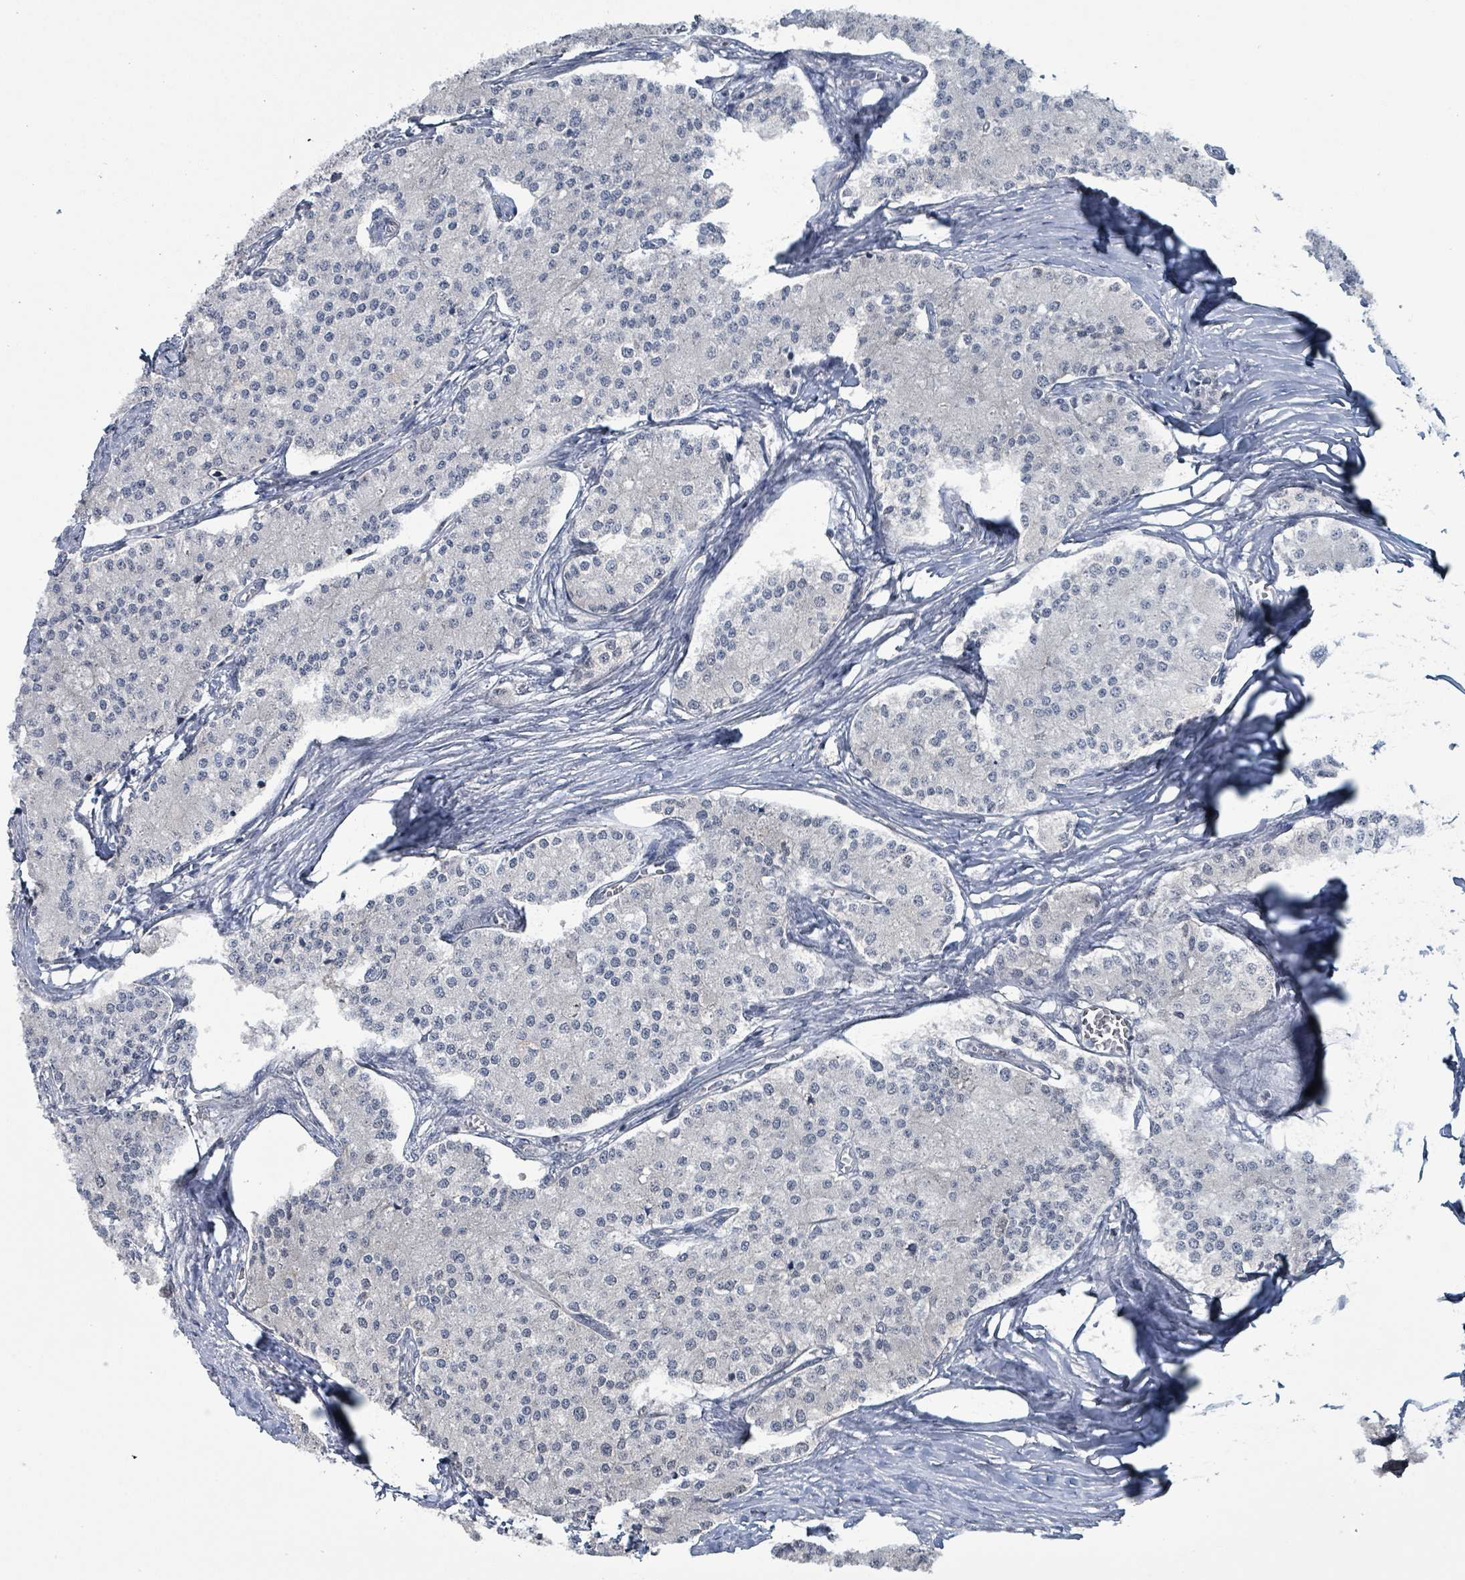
{"staining": {"intensity": "negative", "quantity": "none", "location": "none"}, "tissue": "carcinoid", "cell_type": "Tumor cells", "image_type": "cancer", "snomed": [{"axis": "morphology", "description": "Carcinoid, malignant, NOS"}, {"axis": "topography", "description": "Colon"}], "caption": "Immunohistochemistry (IHC) image of neoplastic tissue: carcinoid stained with DAB demonstrates no significant protein positivity in tumor cells.", "gene": "BIVM", "patient": {"sex": "female", "age": 52}}